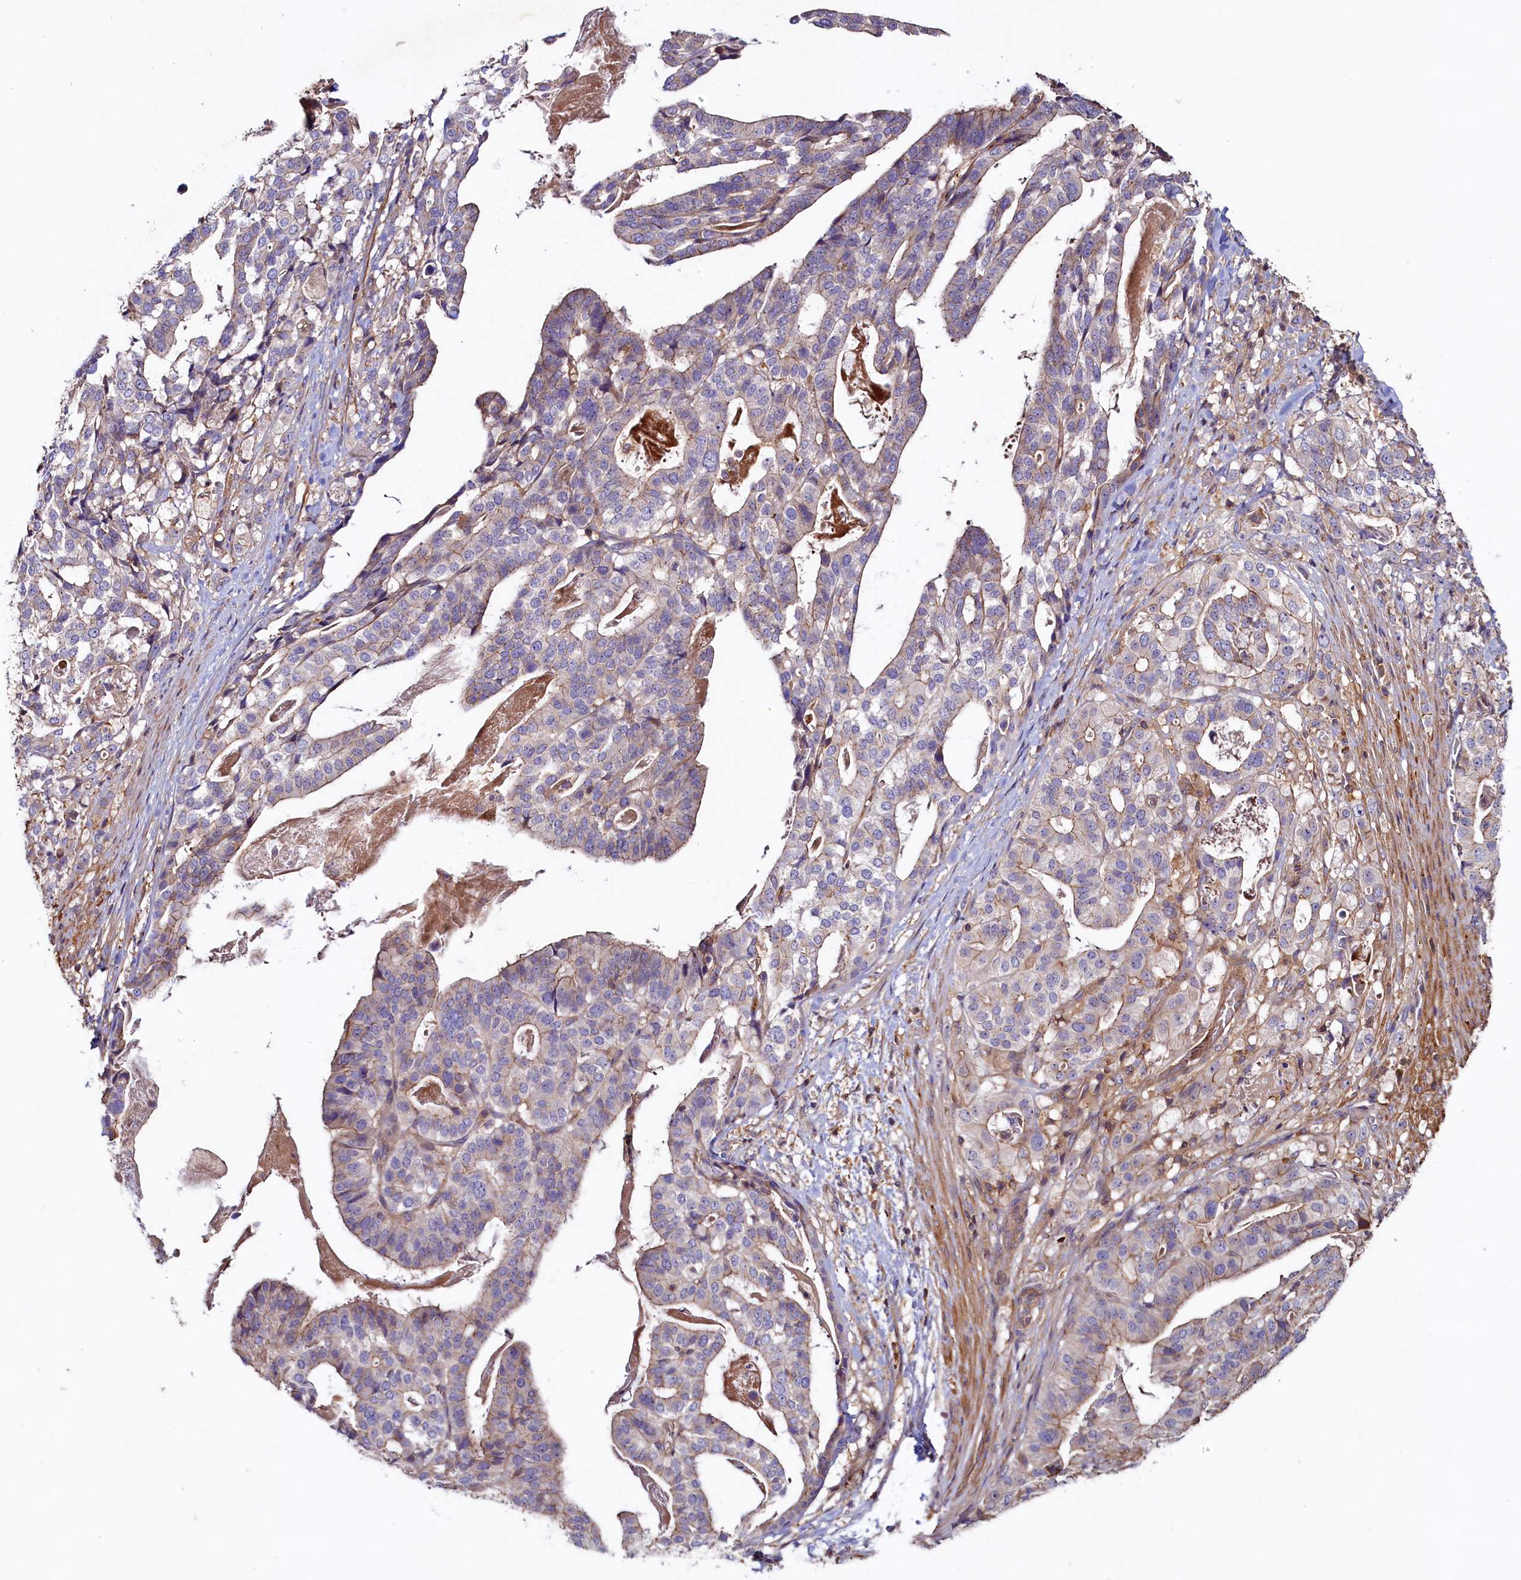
{"staining": {"intensity": "weak", "quantity": "<25%", "location": "cytoplasmic/membranous"}, "tissue": "stomach cancer", "cell_type": "Tumor cells", "image_type": "cancer", "snomed": [{"axis": "morphology", "description": "Adenocarcinoma, NOS"}, {"axis": "topography", "description": "Stomach"}], "caption": "High power microscopy micrograph of an IHC histopathology image of adenocarcinoma (stomach), revealing no significant staining in tumor cells.", "gene": "DUOXA1", "patient": {"sex": "male", "age": 48}}